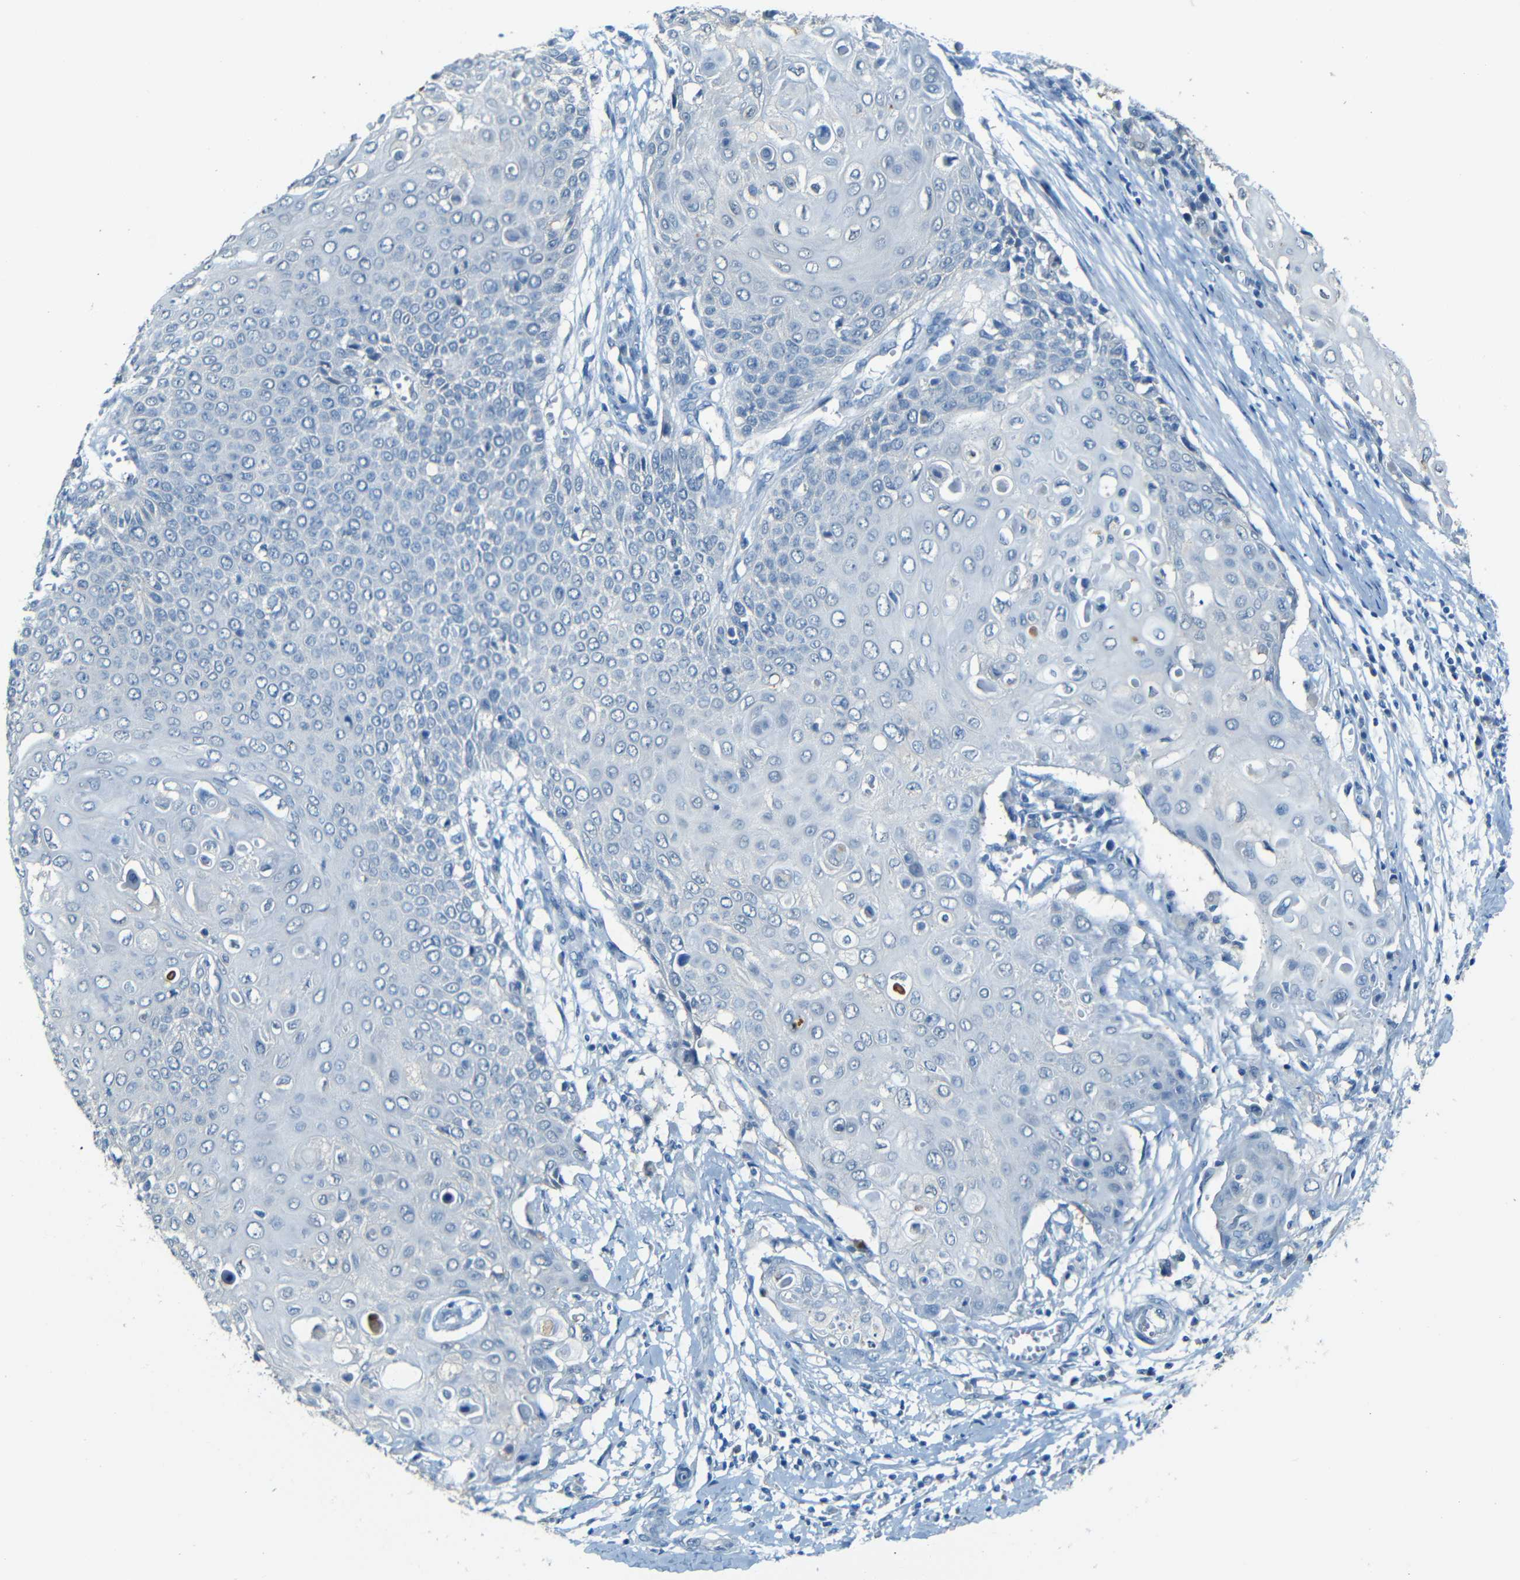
{"staining": {"intensity": "negative", "quantity": "none", "location": "none"}, "tissue": "cervical cancer", "cell_type": "Tumor cells", "image_type": "cancer", "snomed": [{"axis": "morphology", "description": "Squamous cell carcinoma, NOS"}, {"axis": "topography", "description": "Cervix"}], "caption": "DAB (3,3'-diaminobenzidine) immunohistochemical staining of cervical squamous cell carcinoma reveals no significant staining in tumor cells. (DAB immunohistochemistry with hematoxylin counter stain).", "gene": "ZMAT1", "patient": {"sex": "female", "age": 39}}